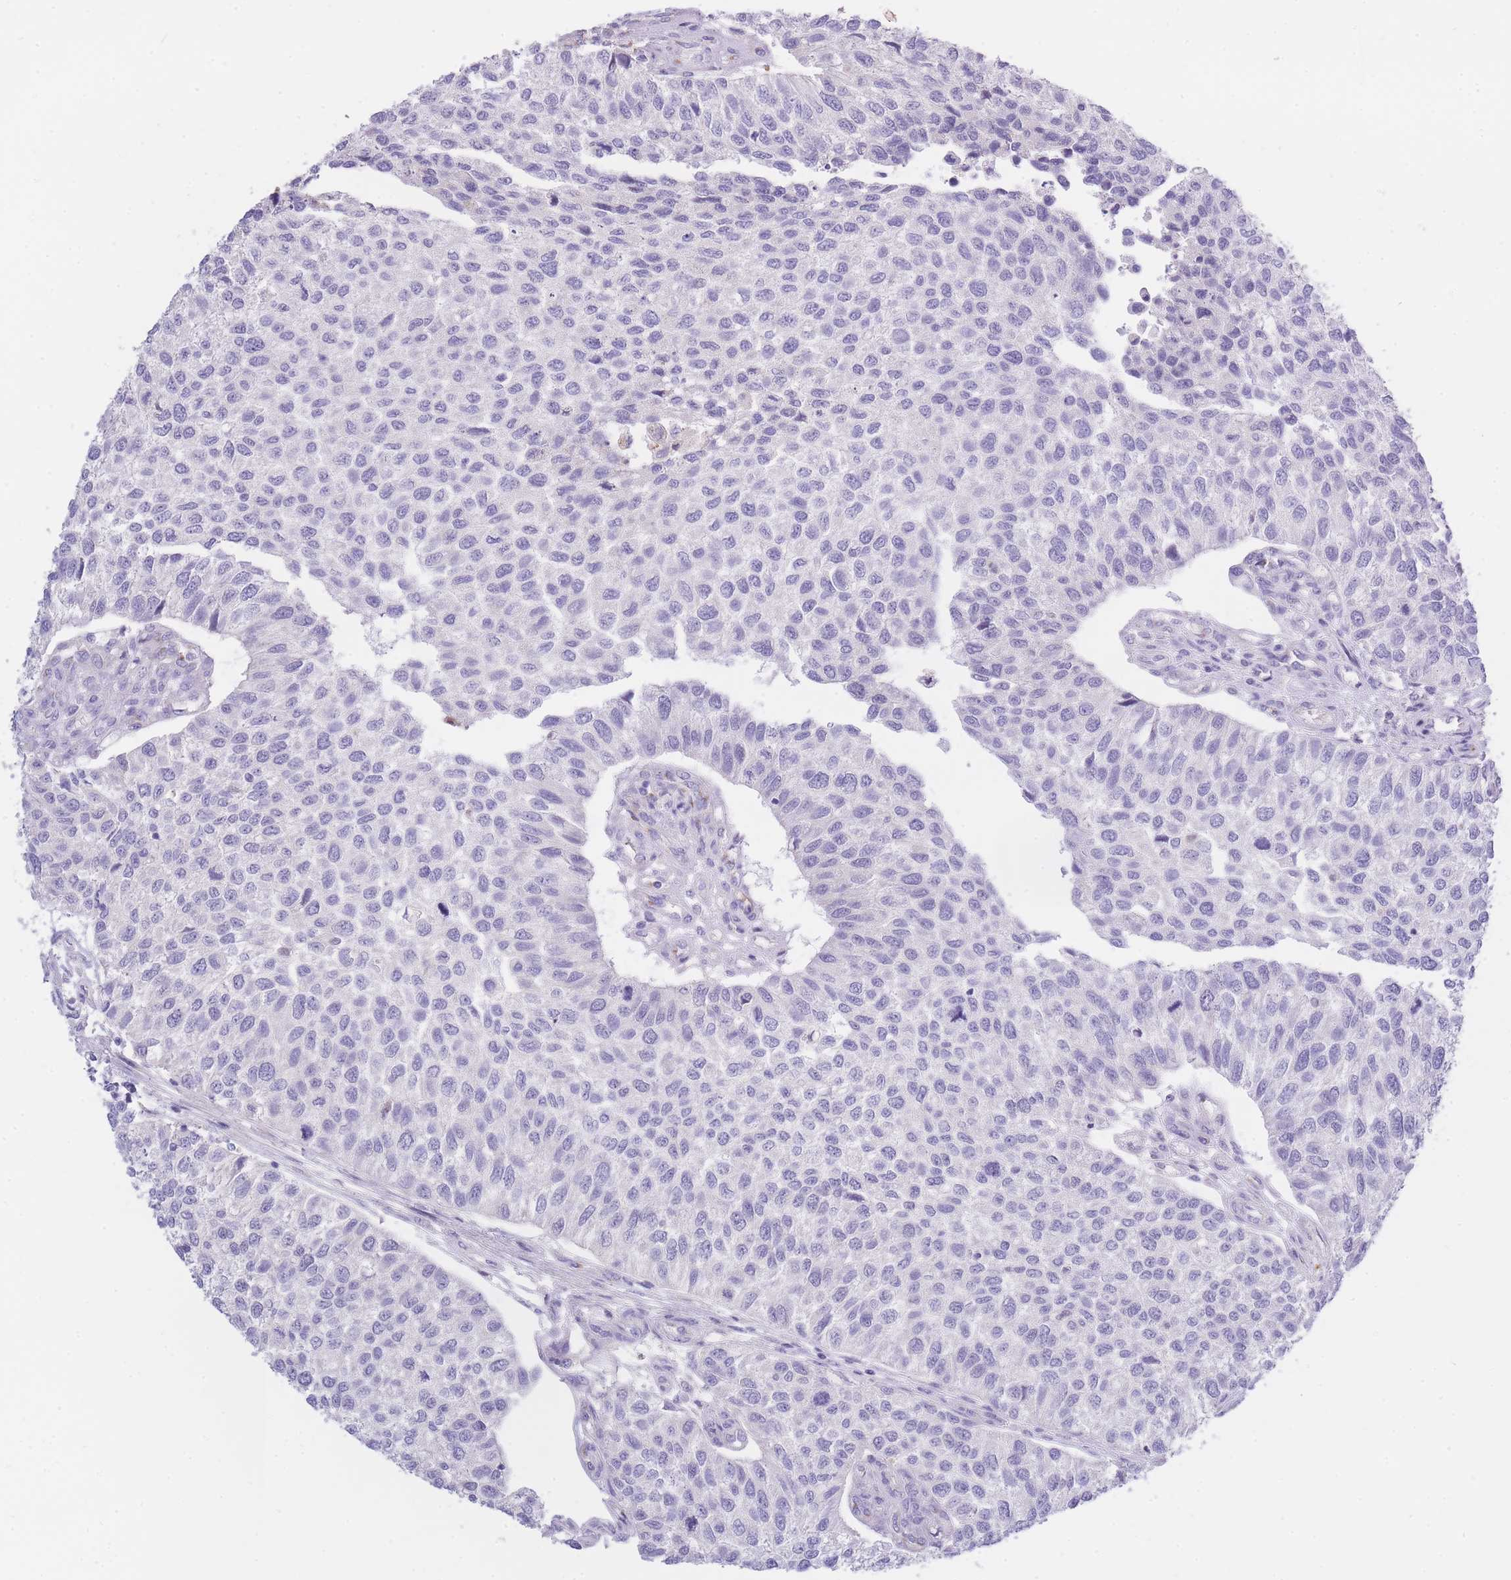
{"staining": {"intensity": "negative", "quantity": "none", "location": "none"}, "tissue": "urothelial cancer", "cell_type": "Tumor cells", "image_type": "cancer", "snomed": [{"axis": "morphology", "description": "Urothelial carcinoma, NOS"}, {"axis": "topography", "description": "Urinary bladder"}], "caption": "Human urothelial cancer stained for a protein using immunohistochemistry (IHC) reveals no staining in tumor cells.", "gene": "CENPM", "patient": {"sex": "male", "age": 55}}